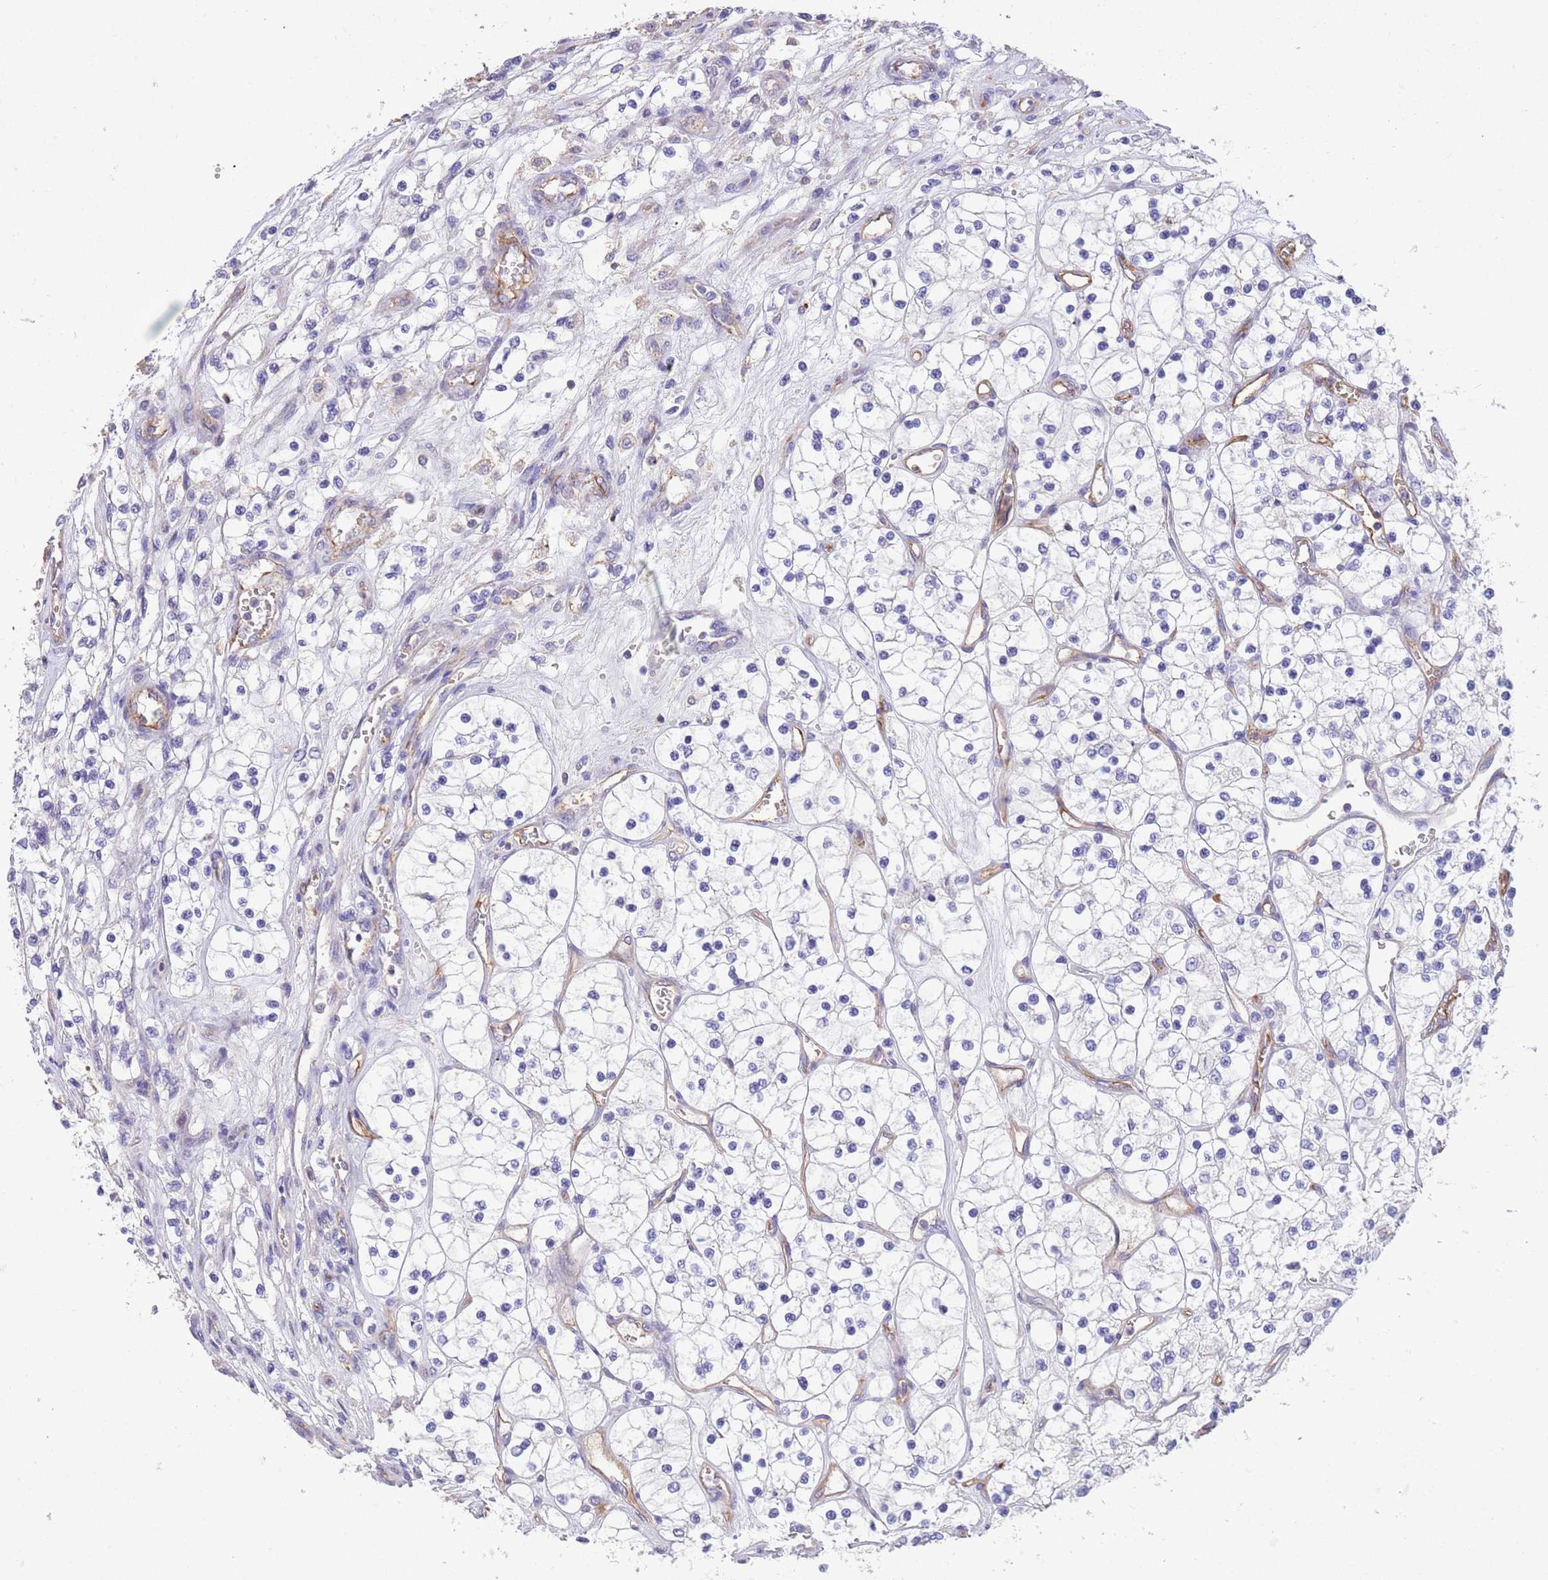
{"staining": {"intensity": "negative", "quantity": "none", "location": "none"}, "tissue": "renal cancer", "cell_type": "Tumor cells", "image_type": "cancer", "snomed": [{"axis": "morphology", "description": "Adenocarcinoma, NOS"}, {"axis": "topography", "description": "Kidney"}], "caption": "High power microscopy image of an immunohistochemistry histopathology image of renal cancer, revealing no significant staining in tumor cells.", "gene": "SFTPA1", "patient": {"sex": "female", "age": 69}}